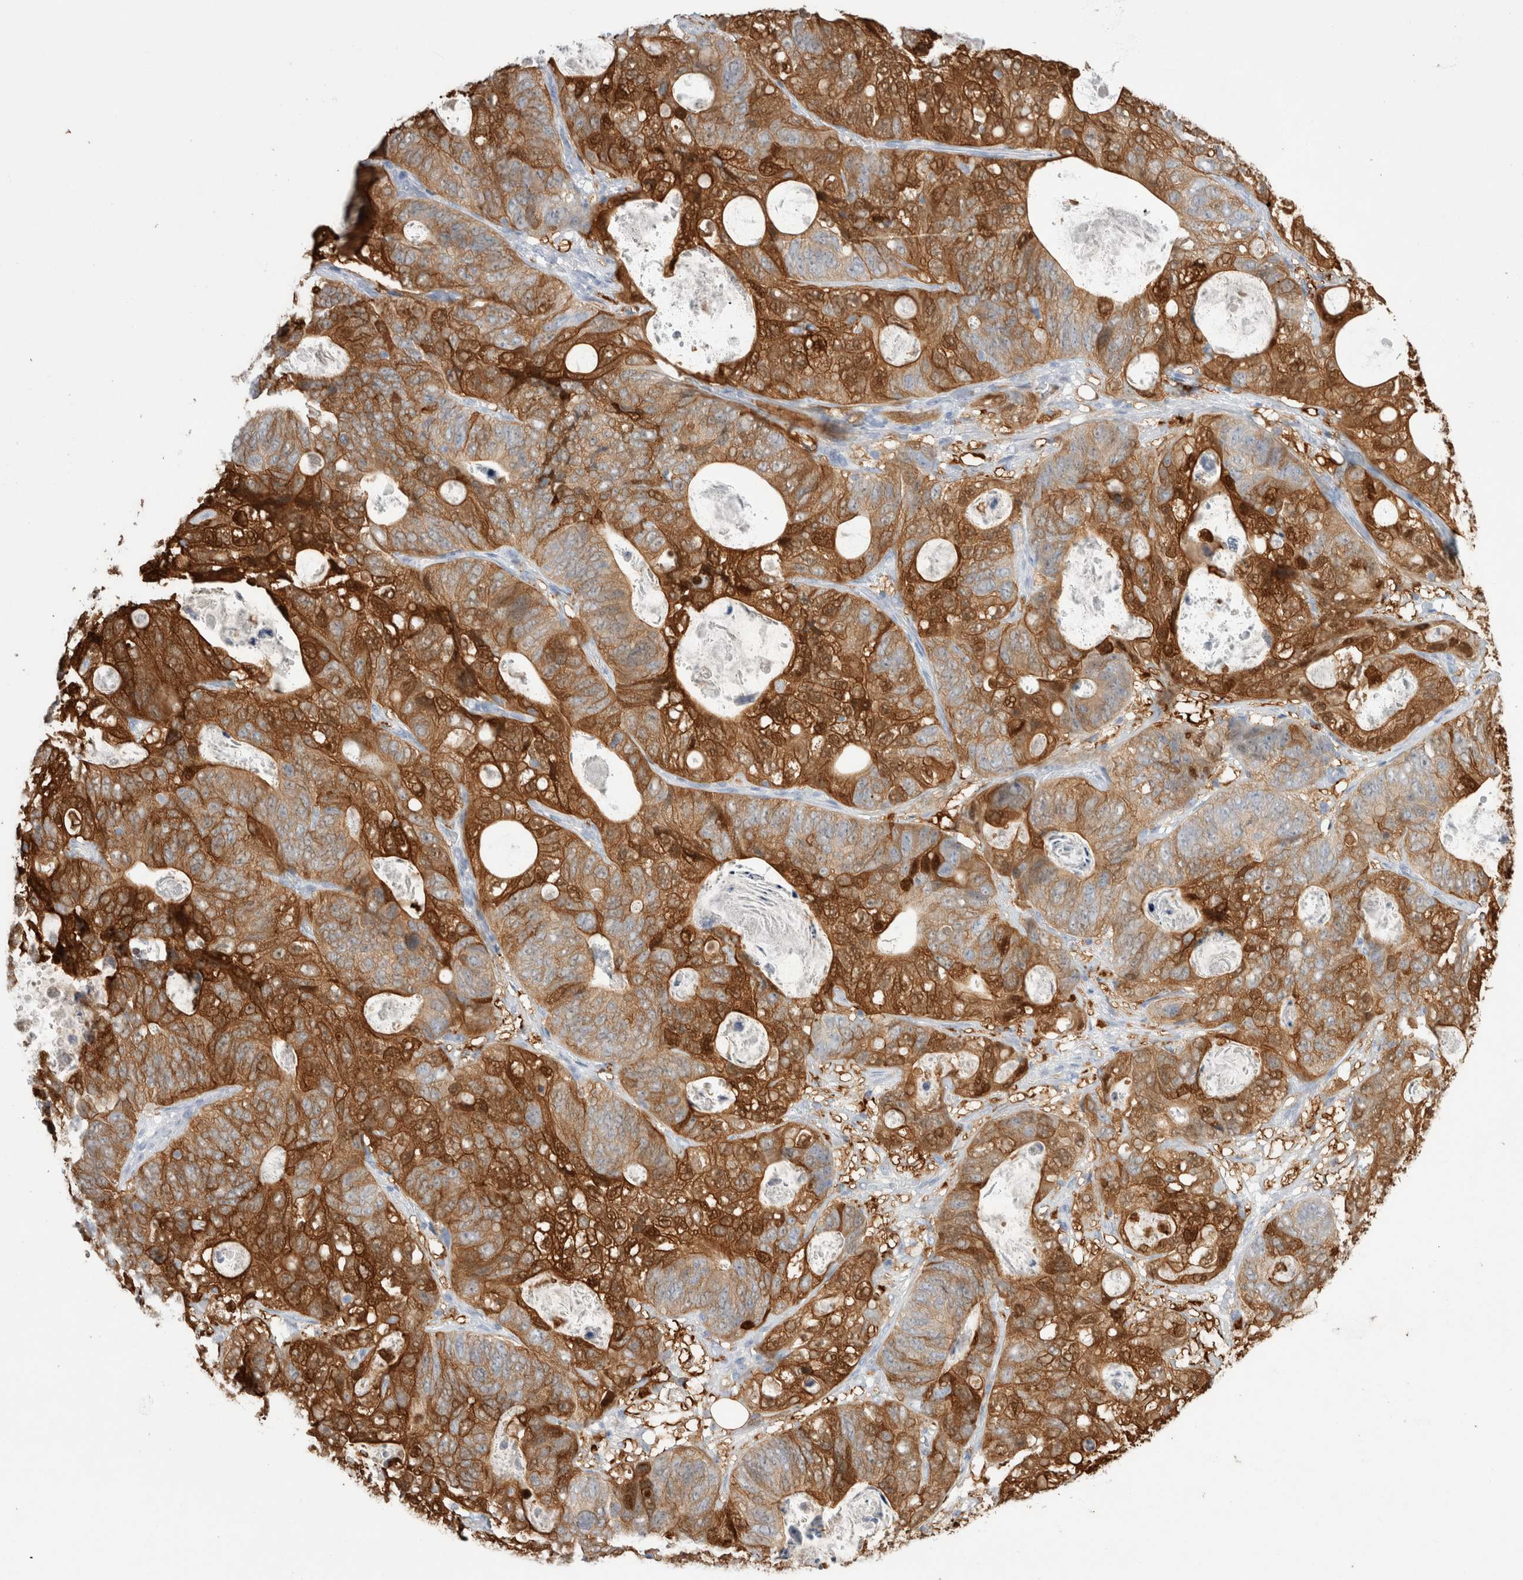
{"staining": {"intensity": "strong", "quantity": ">75%", "location": "cytoplasmic/membranous"}, "tissue": "stomach cancer", "cell_type": "Tumor cells", "image_type": "cancer", "snomed": [{"axis": "morphology", "description": "Normal tissue, NOS"}, {"axis": "morphology", "description": "Adenocarcinoma, NOS"}, {"axis": "topography", "description": "Stomach"}], "caption": "Immunohistochemical staining of human stomach cancer (adenocarcinoma) reveals high levels of strong cytoplasmic/membranous positivity in approximately >75% of tumor cells.", "gene": "NAPEPLD", "patient": {"sex": "female", "age": 89}}